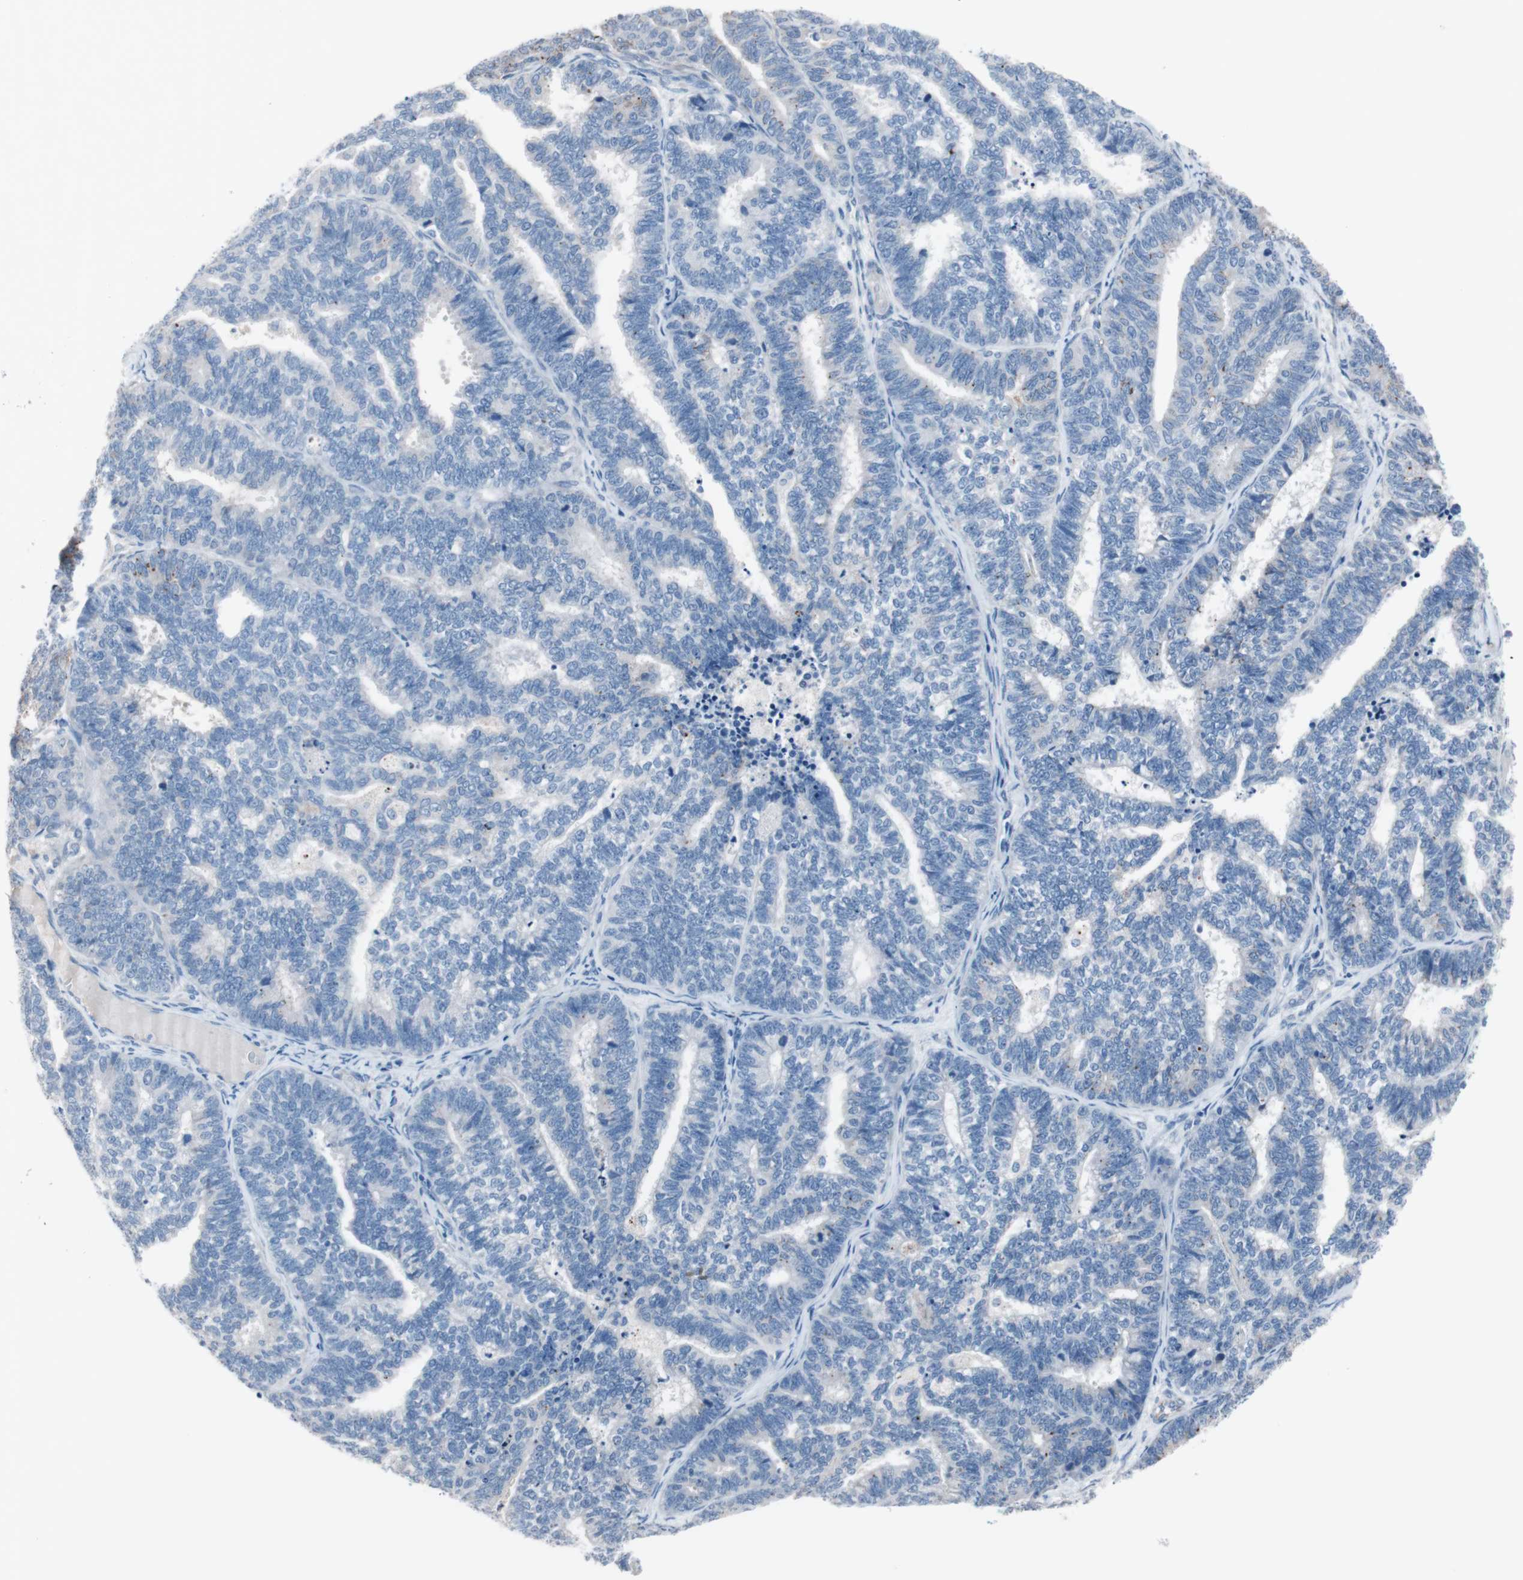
{"staining": {"intensity": "negative", "quantity": "none", "location": "none"}, "tissue": "endometrial cancer", "cell_type": "Tumor cells", "image_type": "cancer", "snomed": [{"axis": "morphology", "description": "Adenocarcinoma, NOS"}, {"axis": "topography", "description": "Endometrium"}], "caption": "Immunohistochemistry (IHC) photomicrograph of endometrial adenocarcinoma stained for a protein (brown), which reveals no staining in tumor cells.", "gene": "ULBP1", "patient": {"sex": "female", "age": 70}}